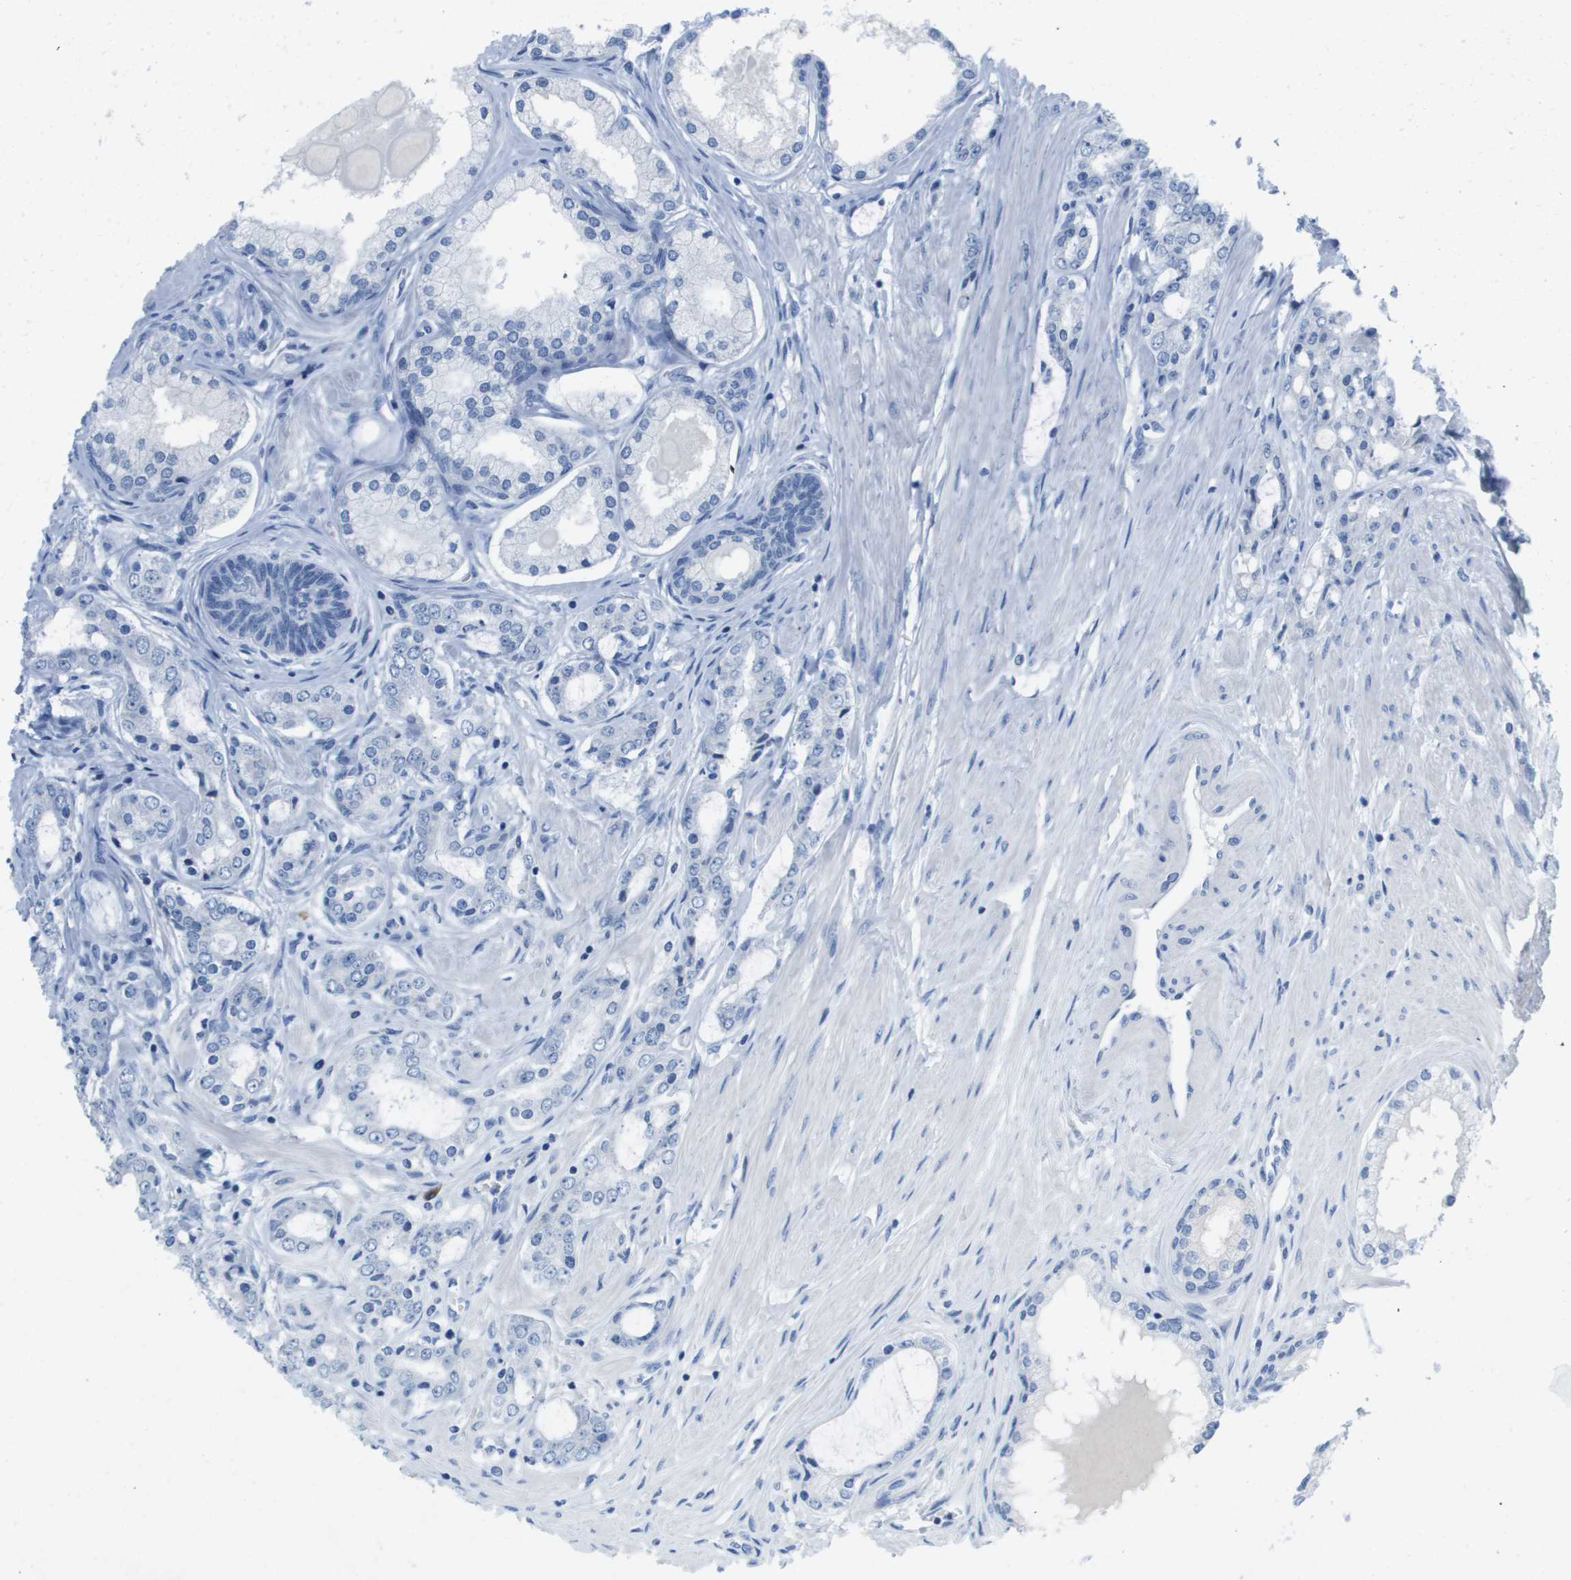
{"staining": {"intensity": "negative", "quantity": "none", "location": "none"}, "tissue": "prostate cancer", "cell_type": "Tumor cells", "image_type": "cancer", "snomed": [{"axis": "morphology", "description": "Adenocarcinoma, Low grade"}, {"axis": "topography", "description": "Prostate"}], "caption": "A histopathology image of adenocarcinoma (low-grade) (prostate) stained for a protein displays no brown staining in tumor cells.", "gene": "GPR18", "patient": {"sex": "male", "age": 63}}